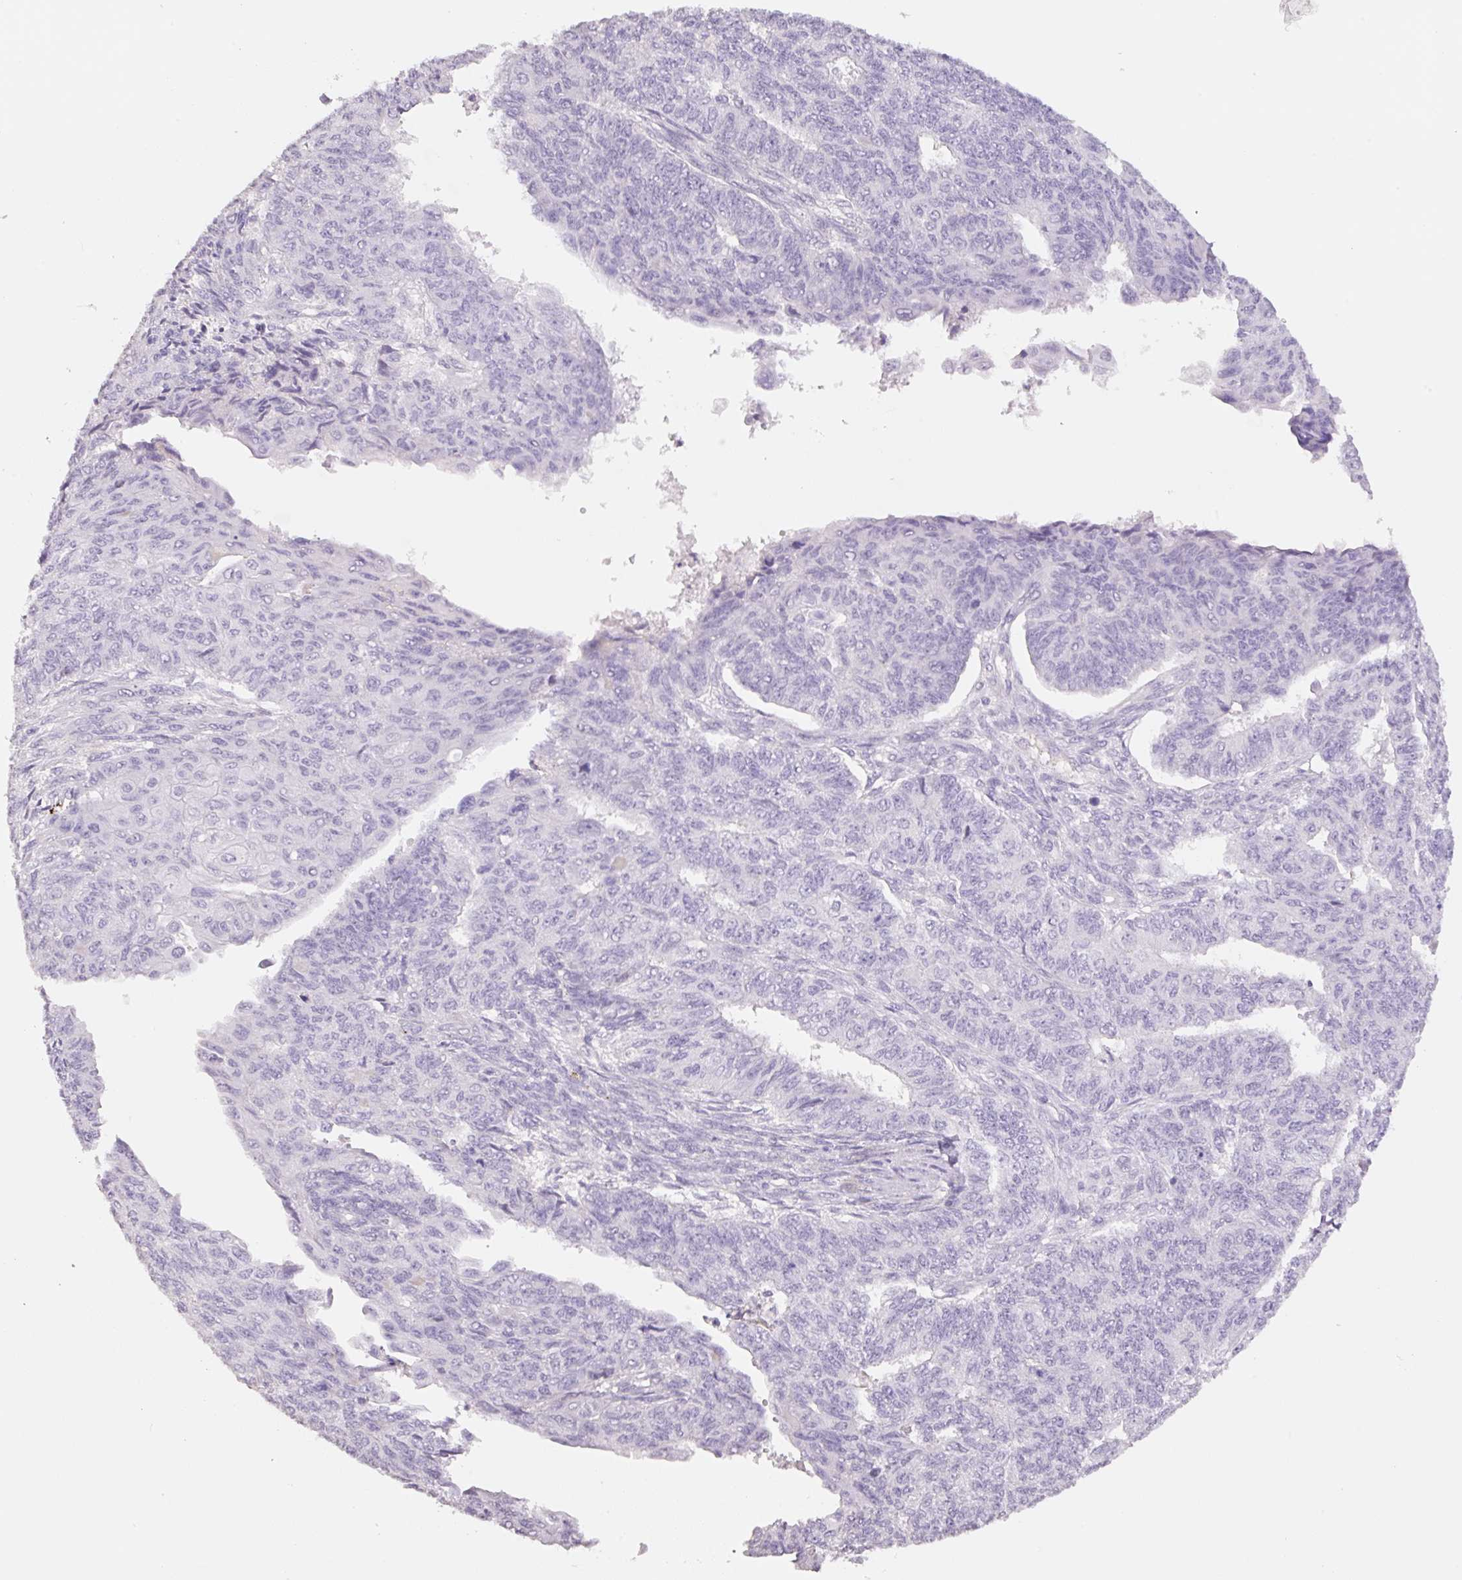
{"staining": {"intensity": "negative", "quantity": "none", "location": "none"}, "tissue": "endometrial cancer", "cell_type": "Tumor cells", "image_type": "cancer", "snomed": [{"axis": "morphology", "description": "Adenocarcinoma, NOS"}, {"axis": "topography", "description": "Endometrium"}], "caption": "Immunohistochemistry (IHC) of human endometrial adenocarcinoma demonstrates no staining in tumor cells. The staining is performed using DAB (3,3'-diaminobenzidine) brown chromogen with nuclei counter-stained in using hematoxylin.", "gene": "HCRTR2", "patient": {"sex": "female", "age": 32}}